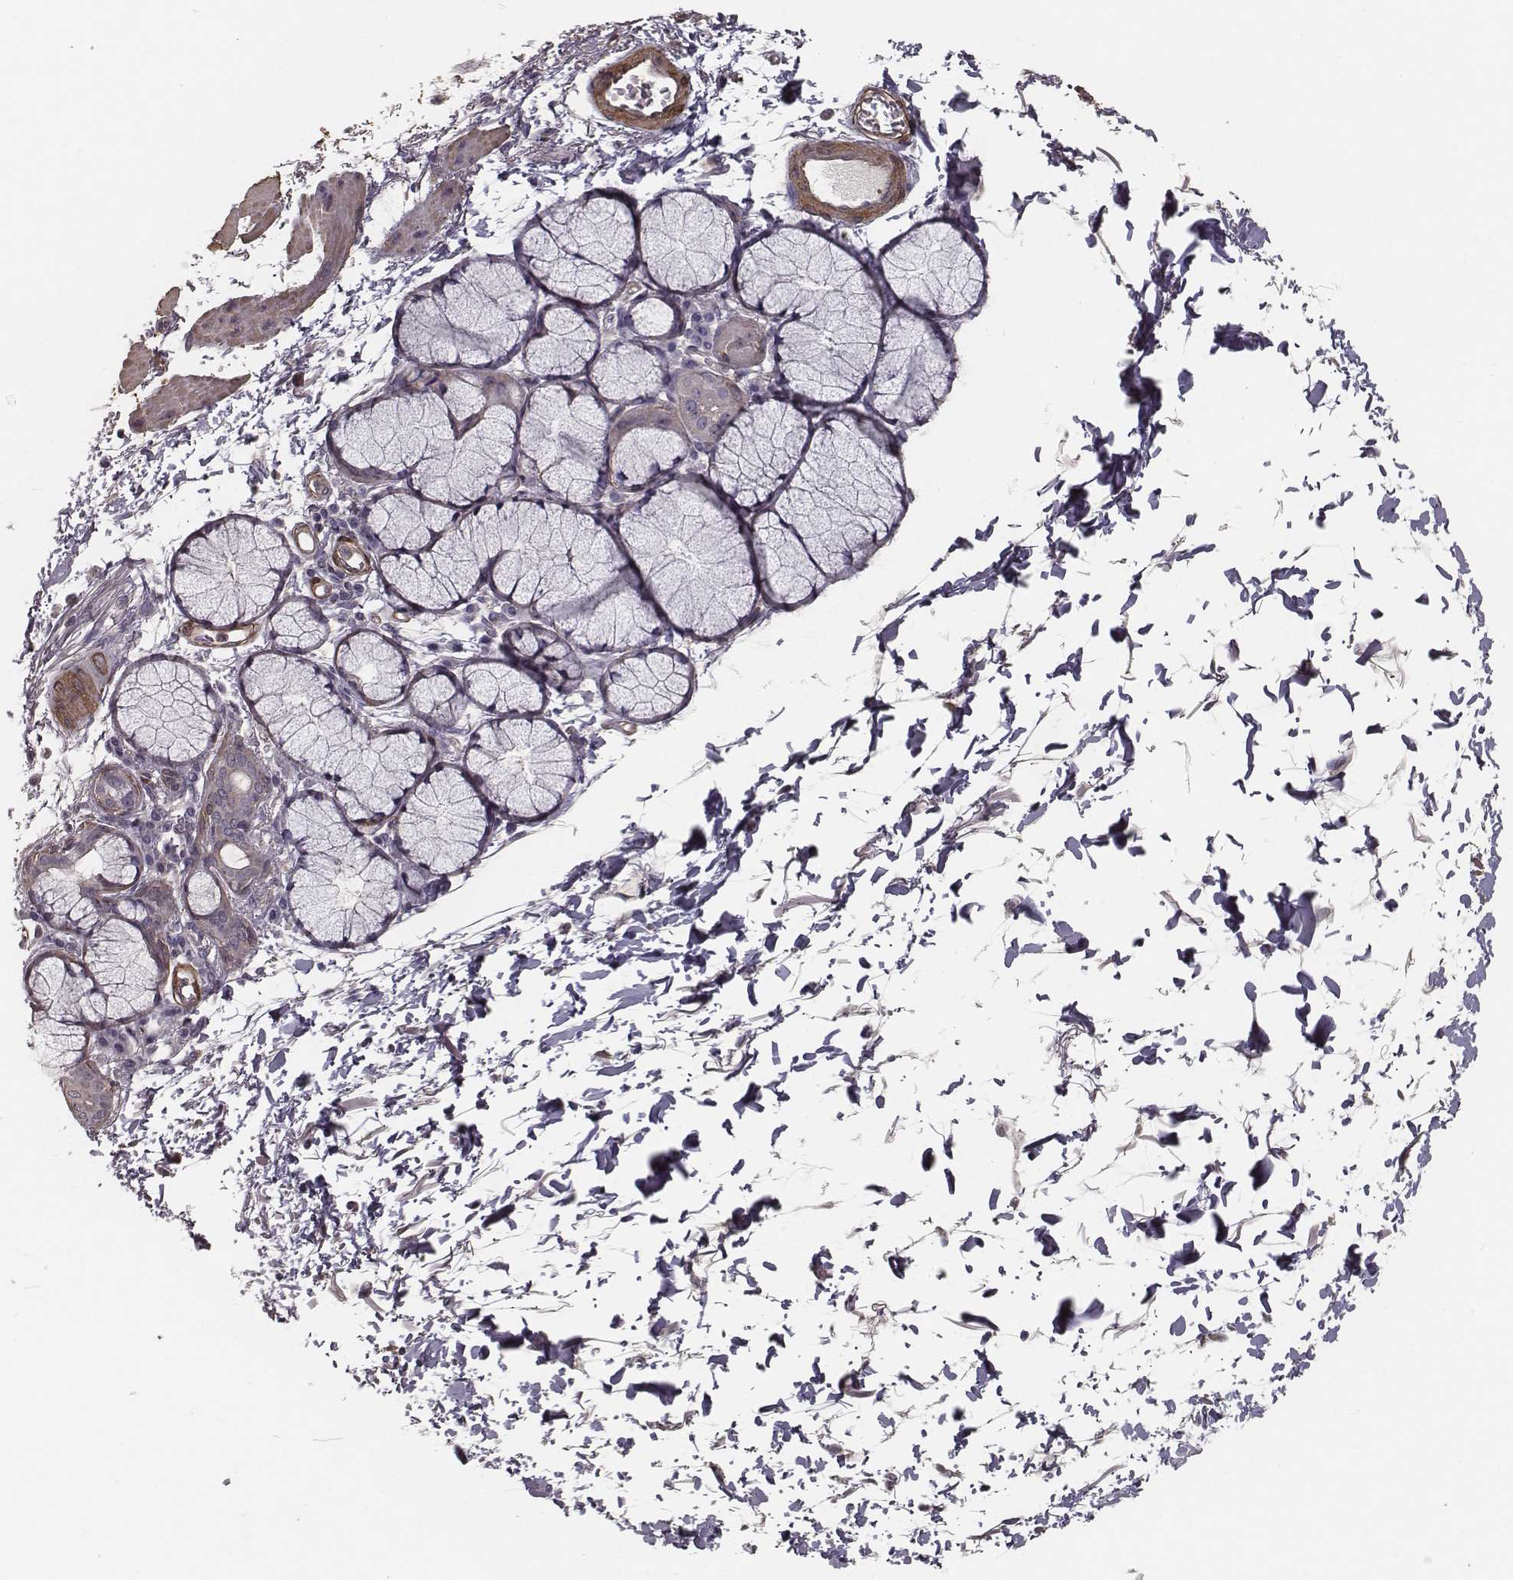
{"staining": {"intensity": "negative", "quantity": "none", "location": "none"}, "tissue": "esophagus", "cell_type": "Squamous epithelial cells", "image_type": "normal", "snomed": [{"axis": "morphology", "description": "Normal tissue, NOS"}, {"axis": "topography", "description": "Esophagus"}], "caption": "Human esophagus stained for a protein using immunohistochemistry (IHC) displays no staining in squamous epithelial cells.", "gene": "ISYNA1", "patient": {"sex": "female", "age": 81}}